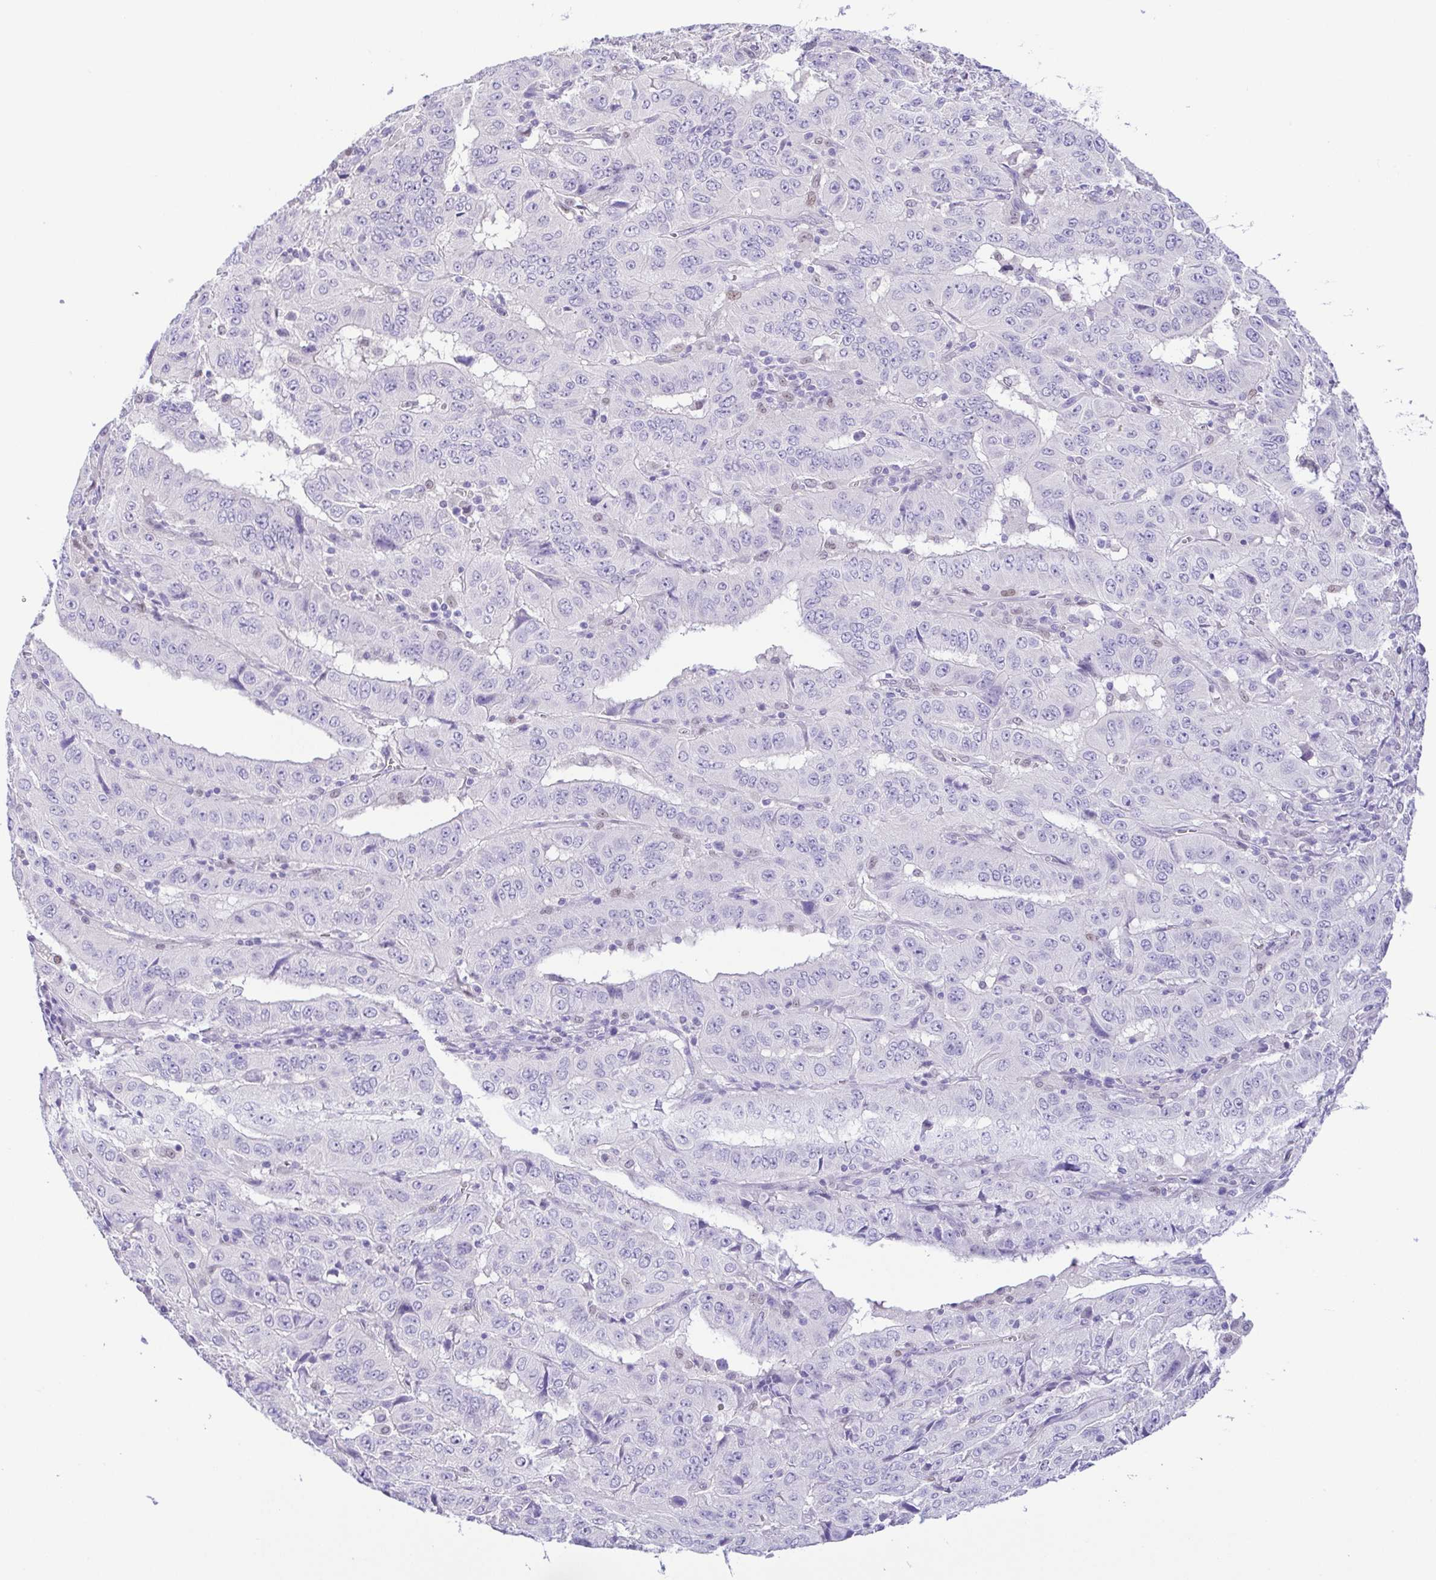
{"staining": {"intensity": "negative", "quantity": "none", "location": "none"}, "tissue": "pancreatic cancer", "cell_type": "Tumor cells", "image_type": "cancer", "snomed": [{"axis": "morphology", "description": "Adenocarcinoma, NOS"}, {"axis": "topography", "description": "Pancreas"}], "caption": "The photomicrograph reveals no staining of tumor cells in pancreatic cancer.", "gene": "EPB42", "patient": {"sex": "male", "age": 63}}